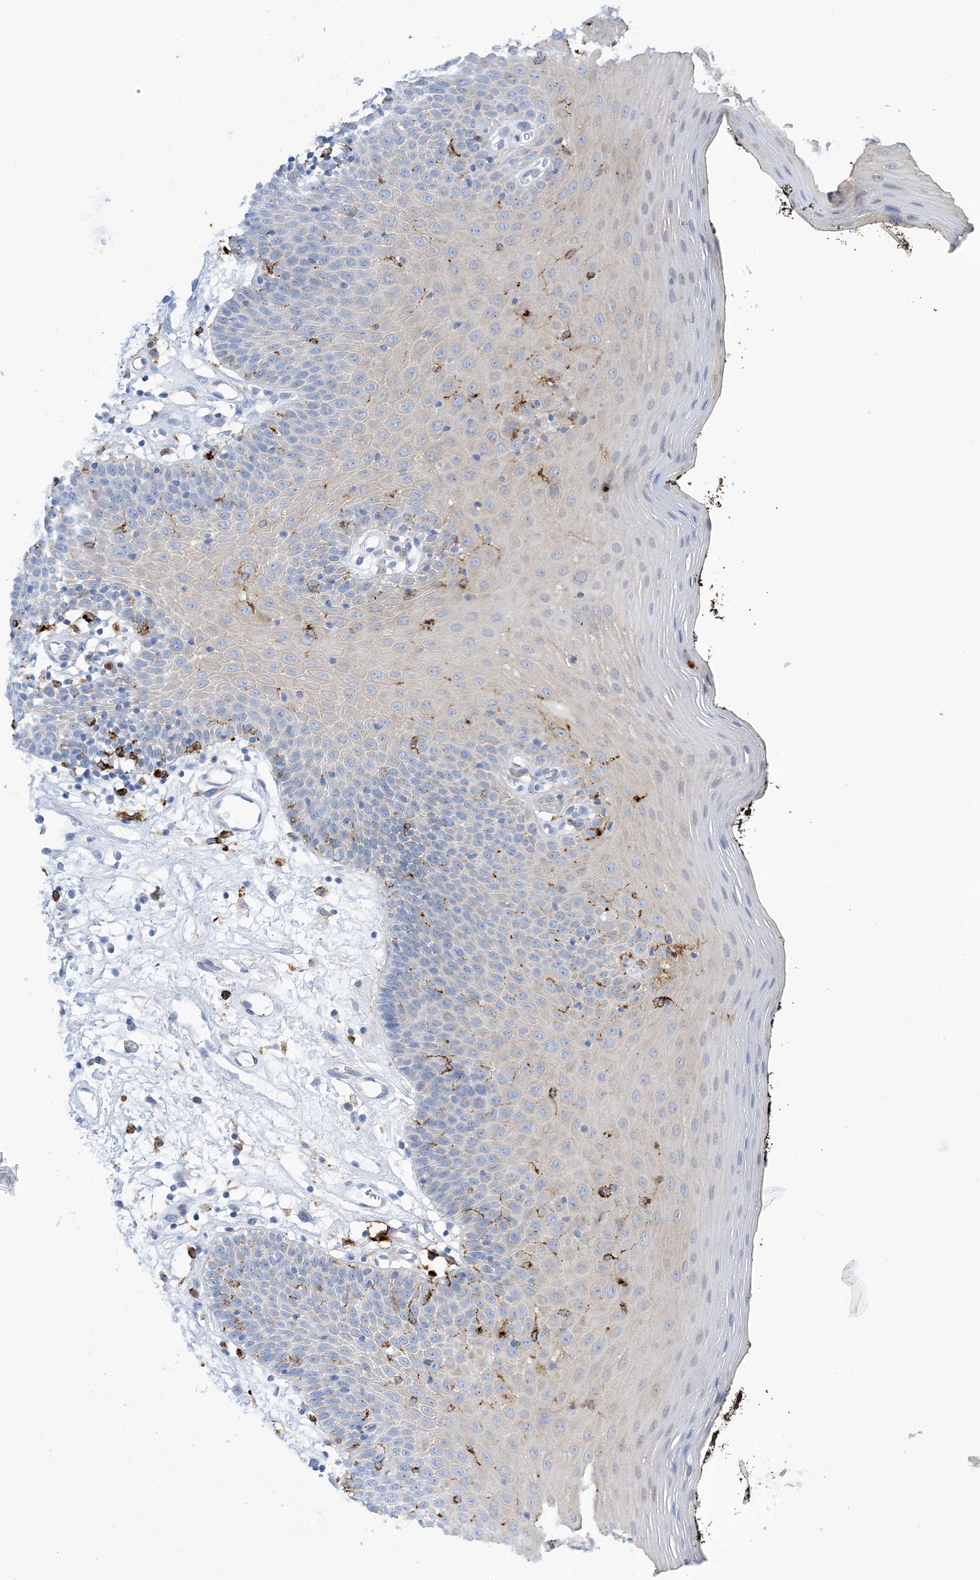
{"staining": {"intensity": "negative", "quantity": "none", "location": "none"}, "tissue": "oral mucosa", "cell_type": "Squamous epithelial cells", "image_type": "normal", "snomed": [{"axis": "morphology", "description": "Normal tissue, NOS"}, {"axis": "topography", "description": "Oral tissue"}], "caption": "High magnification brightfield microscopy of unremarkable oral mucosa stained with DAB (brown) and counterstained with hematoxylin (blue): squamous epithelial cells show no significant staining. (DAB (3,3'-diaminobenzidine) IHC, high magnification).", "gene": "DPH3", "patient": {"sex": "male", "age": 74}}